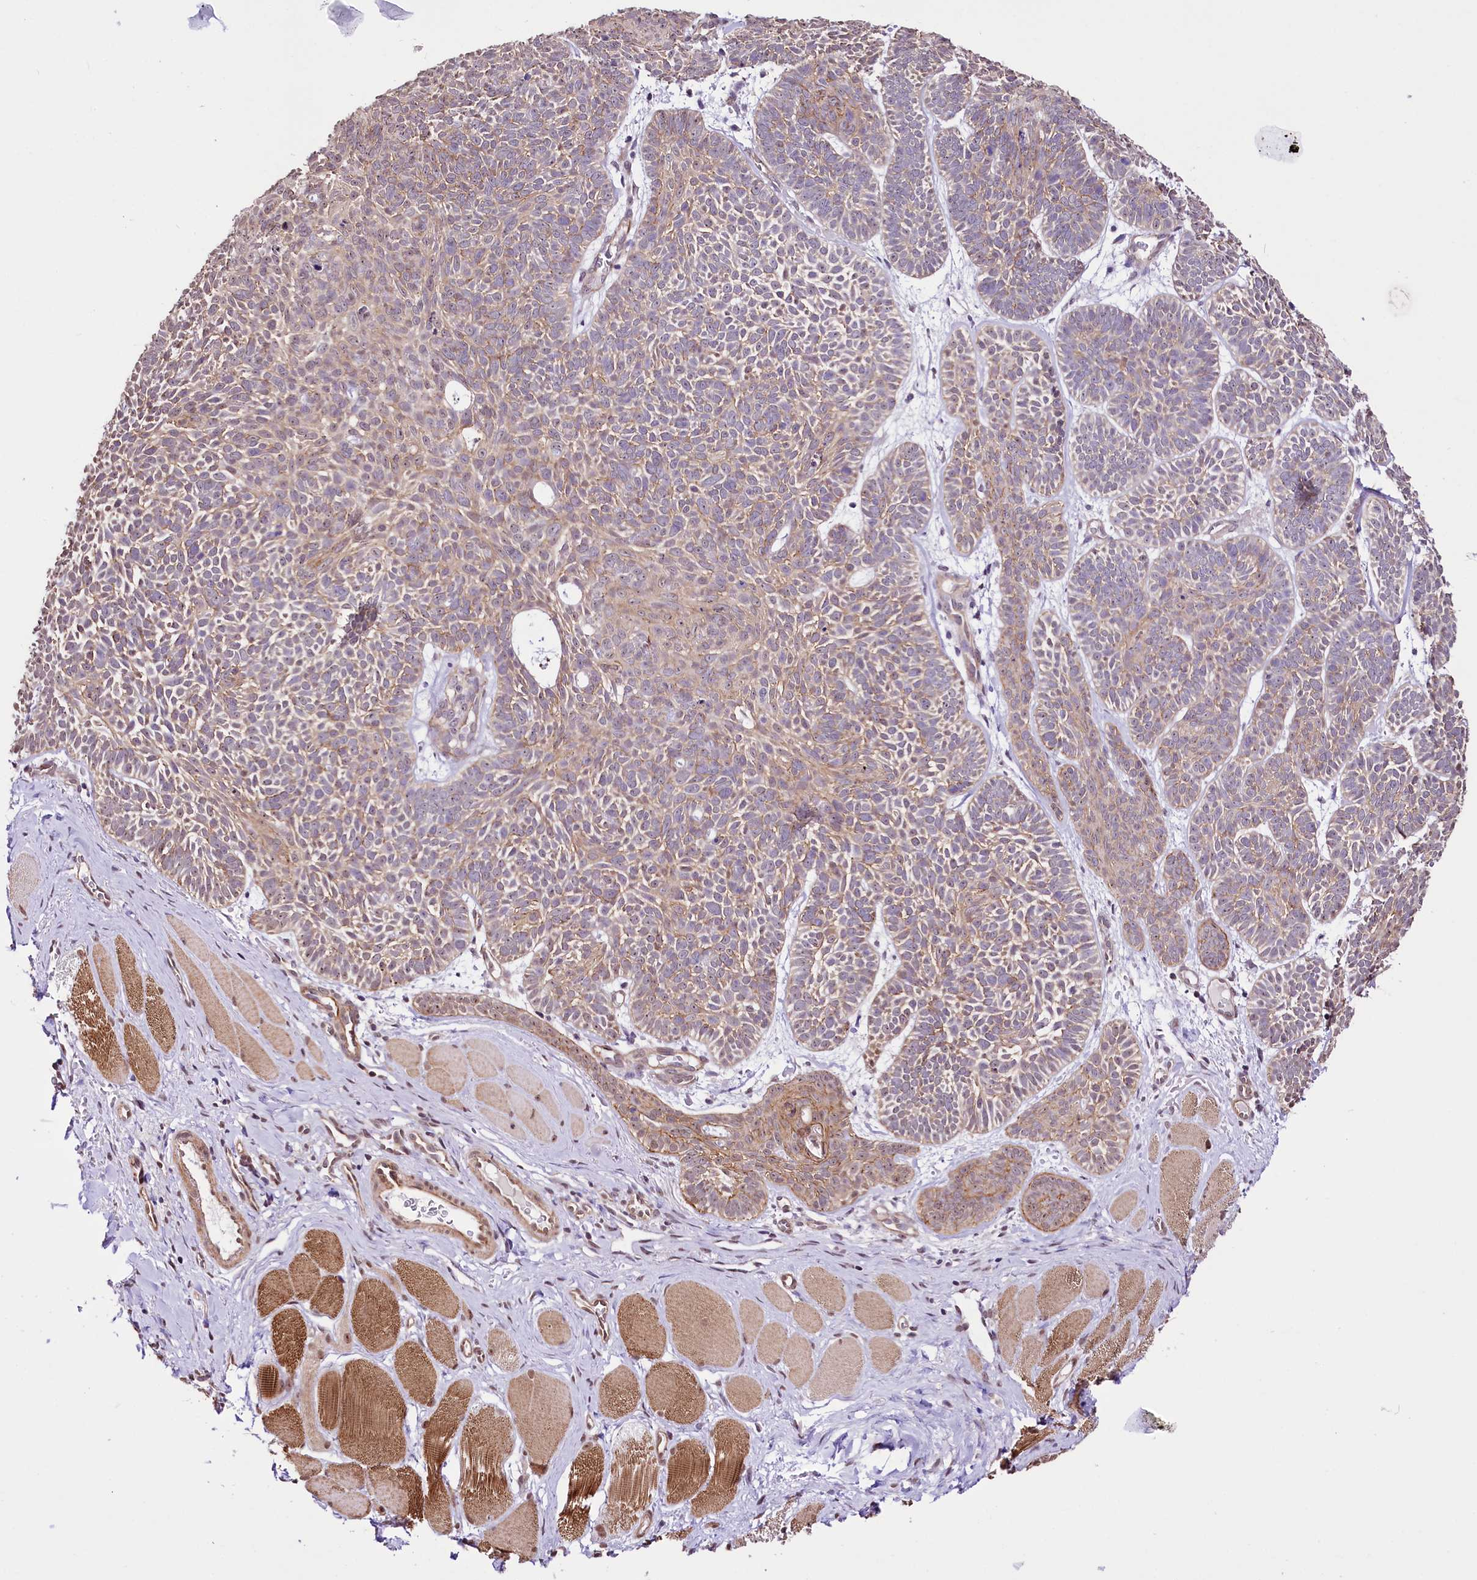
{"staining": {"intensity": "weak", "quantity": ">75%", "location": "cytoplasmic/membranous"}, "tissue": "skin cancer", "cell_type": "Tumor cells", "image_type": "cancer", "snomed": [{"axis": "morphology", "description": "Basal cell carcinoma"}, {"axis": "topography", "description": "Skin"}], "caption": "Immunohistochemical staining of human skin cancer (basal cell carcinoma) shows weak cytoplasmic/membranous protein positivity in about >75% of tumor cells.", "gene": "ST7", "patient": {"sex": "male", "age": 85}}